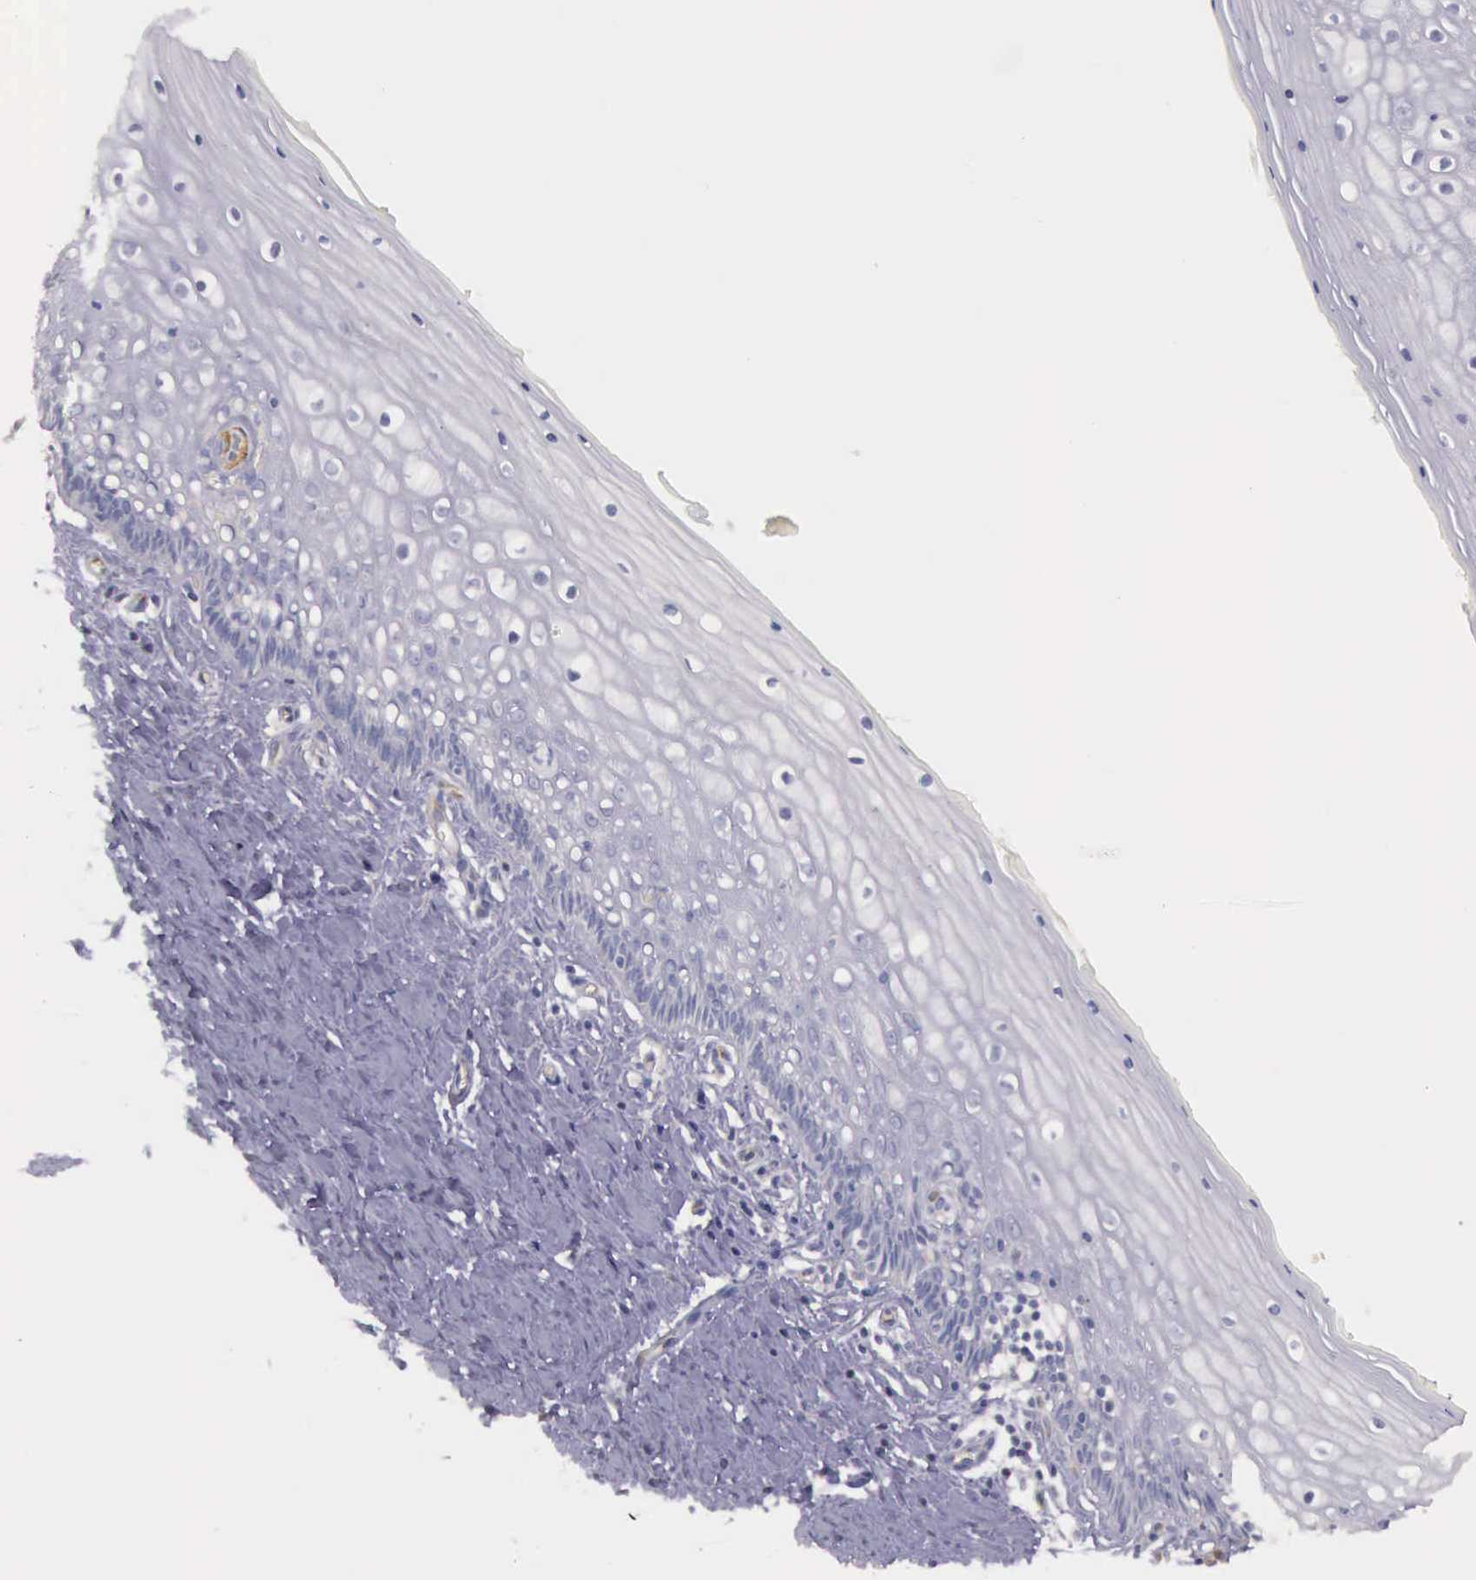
{"staining": {"intensity": "negative", "quantity": "none", "location": "none"}, "tissue": "vagina", "cell_type": "Squamous epithelial cells", "image_type": "normal", "snomed": [{"axis": "morphology", "description": "Normal tissue, NOS"}, {"axis": "topography", "description": "Vagina"}], "caption": "The immunohistochemistry photomicrograph has no significant positivity in squamous epithelial cells of vagina. (Brightfield microscopy of DAB IHC at high magnification).", "gene": "TCEANC", "patient": {"sex": "female", "age": 46}}